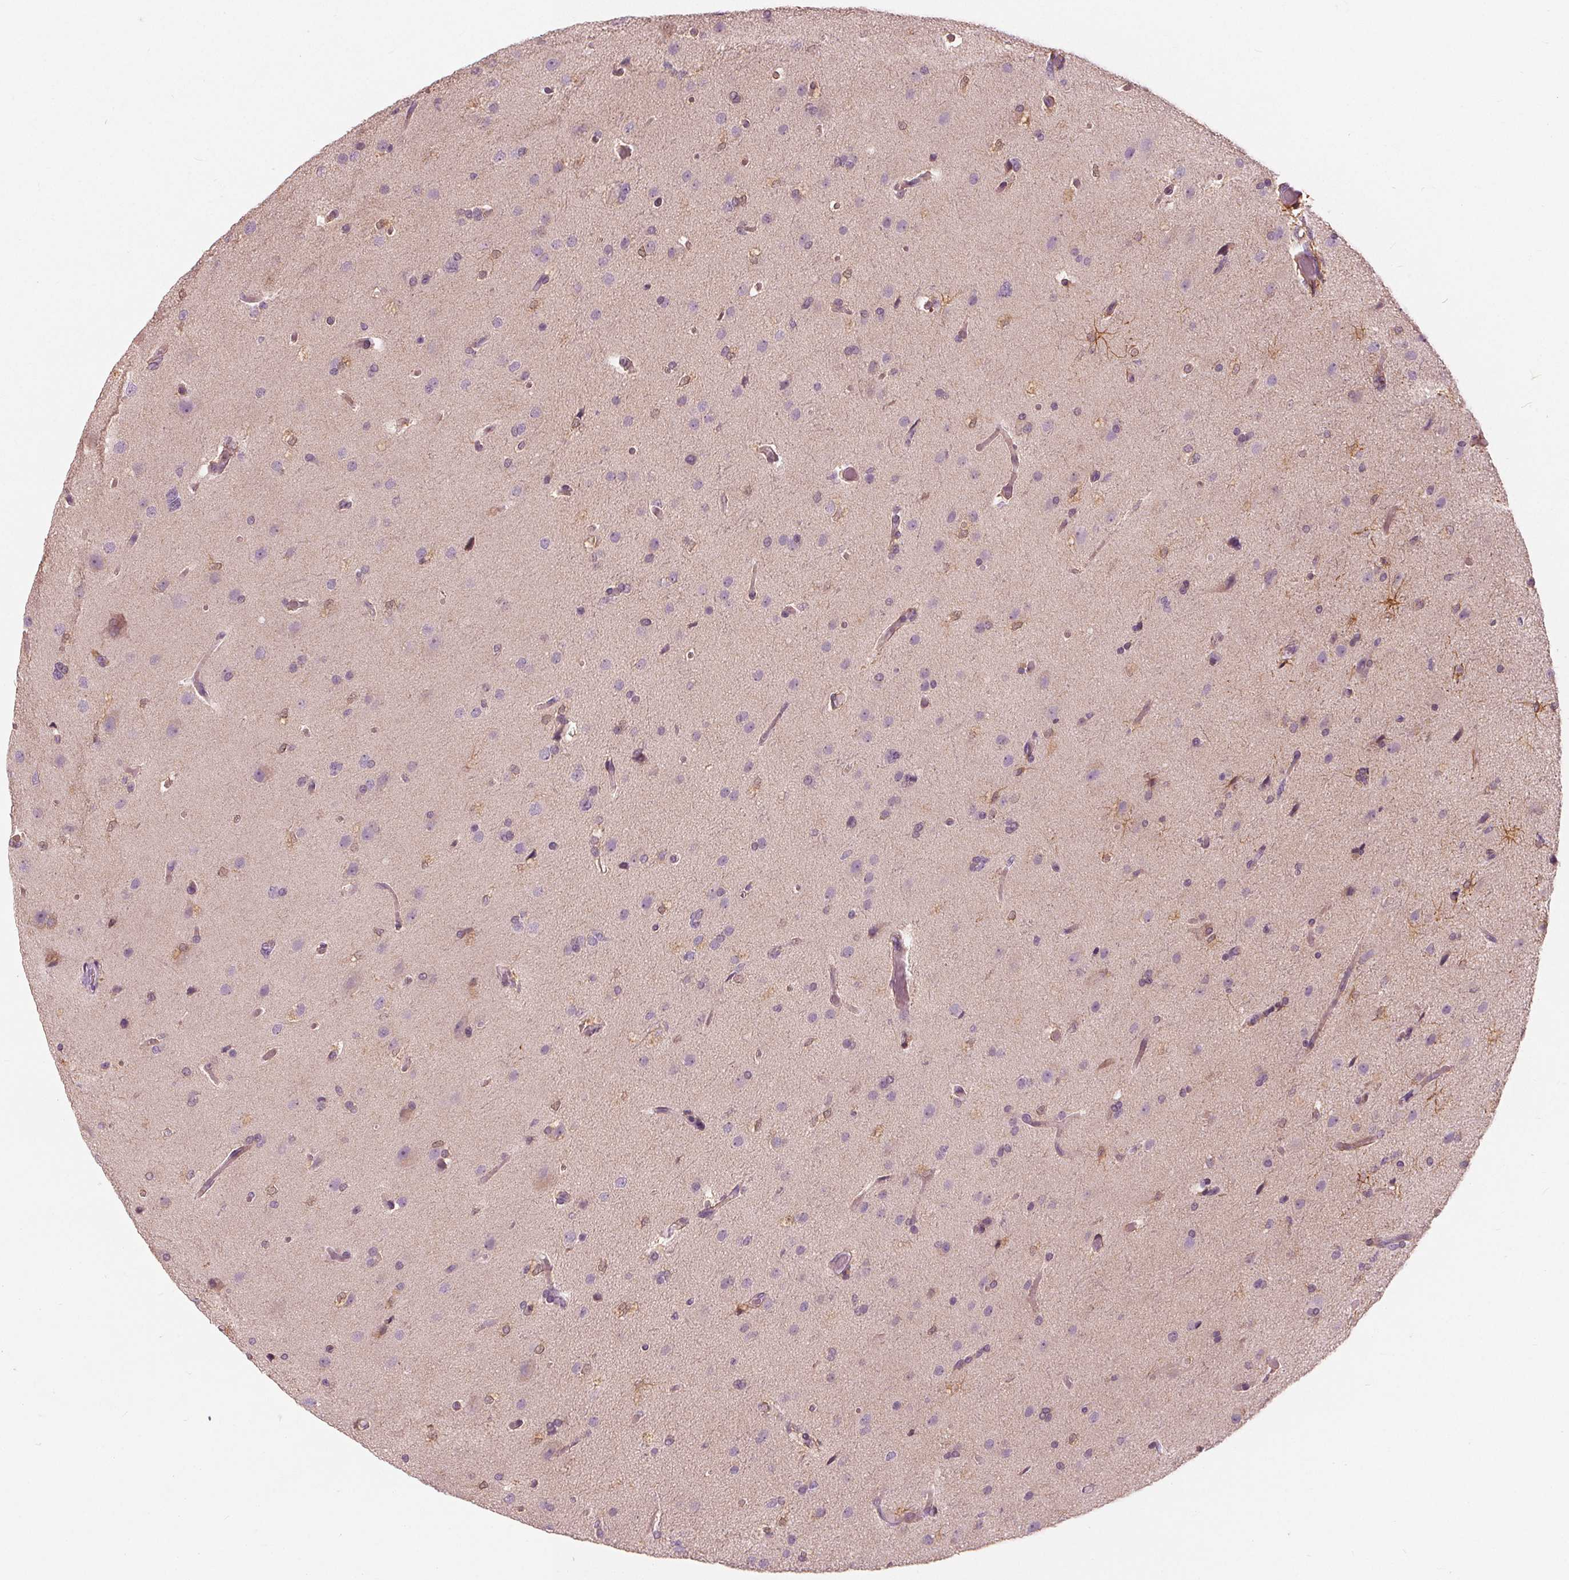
{"staining": {"intensity": "negative", "quantity": "none", "location": "none"}, "tissue": "glioma", "cell_type": "Tumor cells", "image_type": "cancer", "snomed": [{"axis": "morphology", "description": "Glioma, malignant, High grade"}, {"axis": "topography", "description": "Brain"}], "caption": "This is a micrograph of immunohistochemistry (IHC) staining of glioma, which shows no staining in tumor cells.", "gene": "BRSK1", "patient": {"sex": "male", "age": 68}}